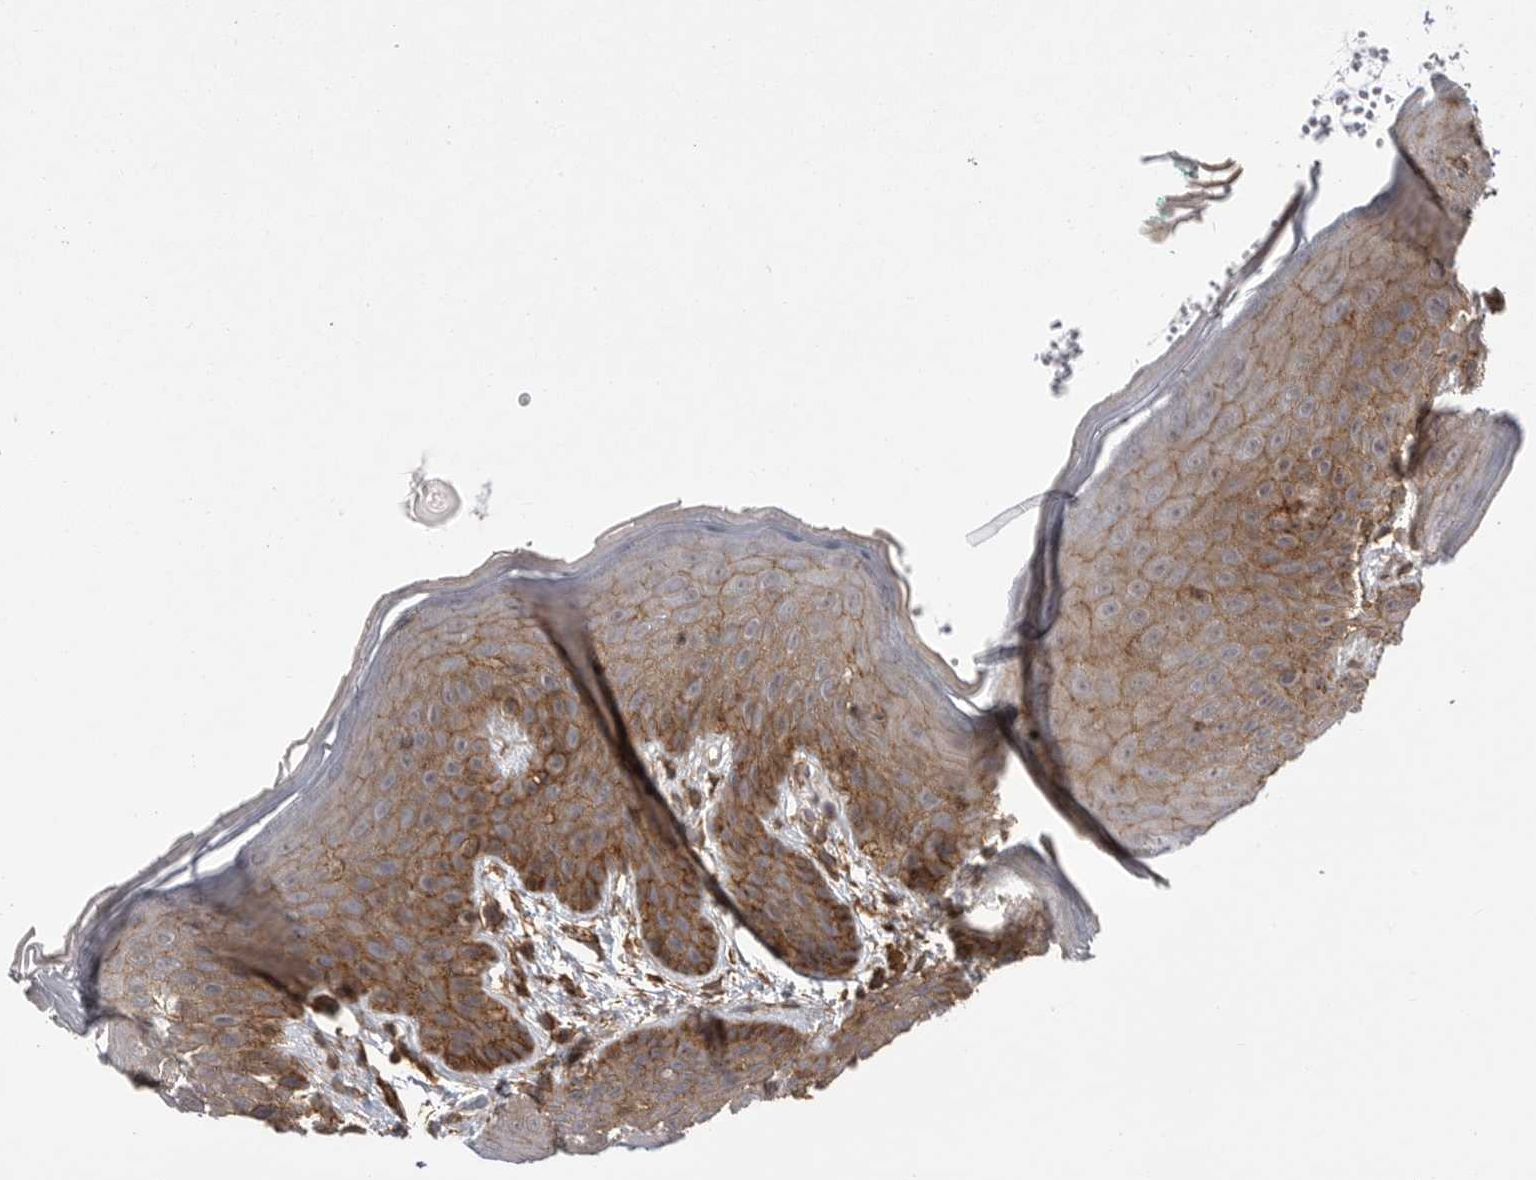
{"staining": {"intensity": "strong", "quantity": ">75%", "location": "cytoplasmic/membranous"}, "tissue": "skin", "cell_type": "Epidermal cells", "image_type": "normal", "snomed": [{"axis": "morphology", "description": "Normal tissue, NOS"}, {"axis": "topography", "description": "Anal"}], "caption": "Approximately >75% of epidermal cells in unremarkable human skin display strong cytoplasmic/membranous protein expression as visualized by brown immunohistochemical staining.", "gene": "NECTIN1", "patient": {"sex": "male", "age": 74}}